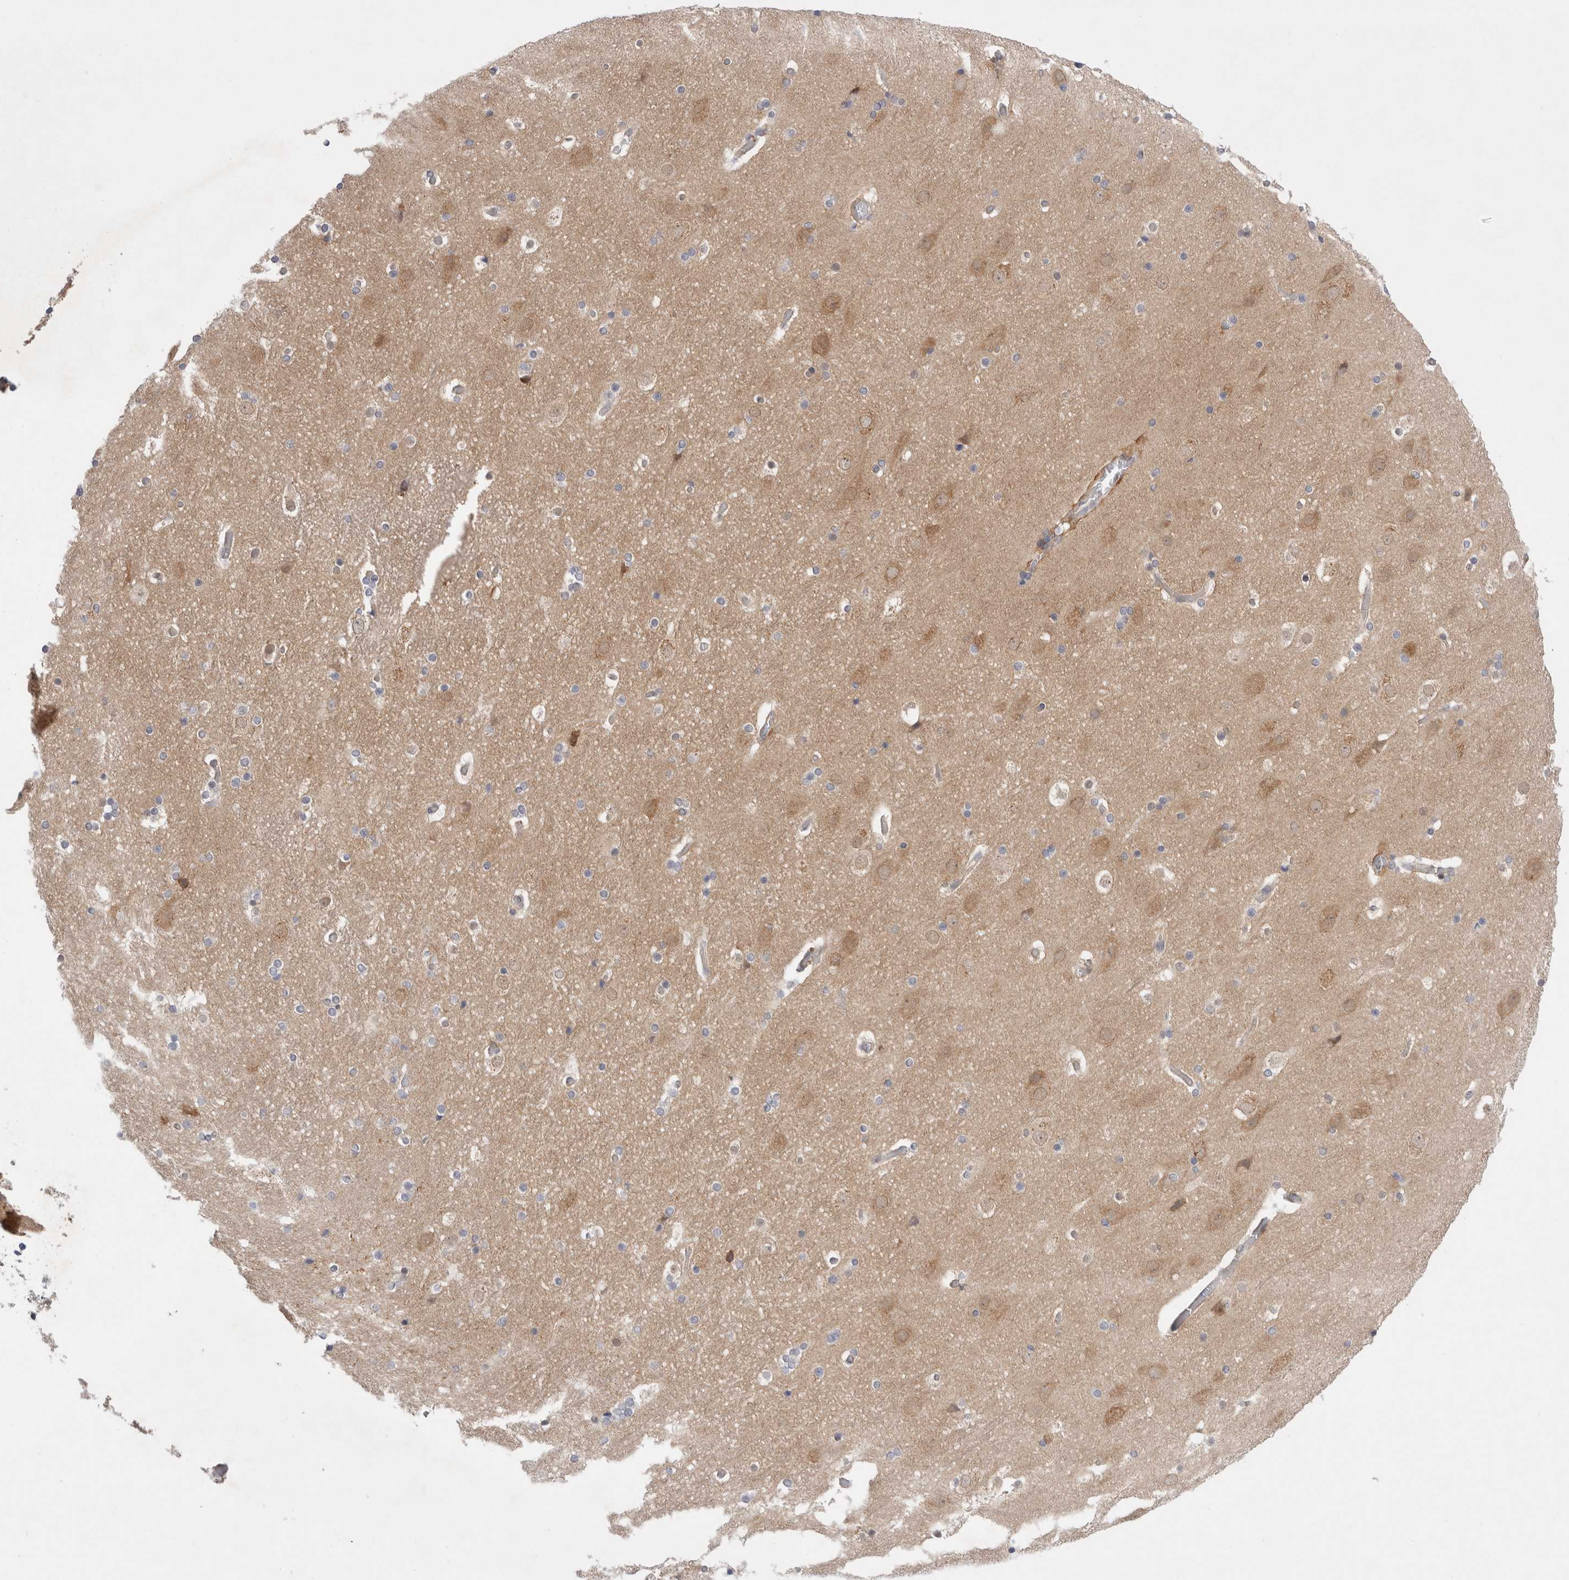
{"staining": {"intensity": "negative", "quantity": "none", "location": "none"}, "tissue": "cerebral cortex", "cell_type": "Endothelial cells", "image_type": "normal", "snomed": [{"axis": "morphology", "description": "Normal tissue, NOS"}, {"axis": "topography", "description": "Cerebral cortex"}], "caption": "Protein analysis of normal cerebral cortex shows no significant positivity in endothelial cells. (Brightfield microscopy of DAB IHC at high magnification).", "gene": "WIPF2", "patient": {"sex": "male", "age": 57}}